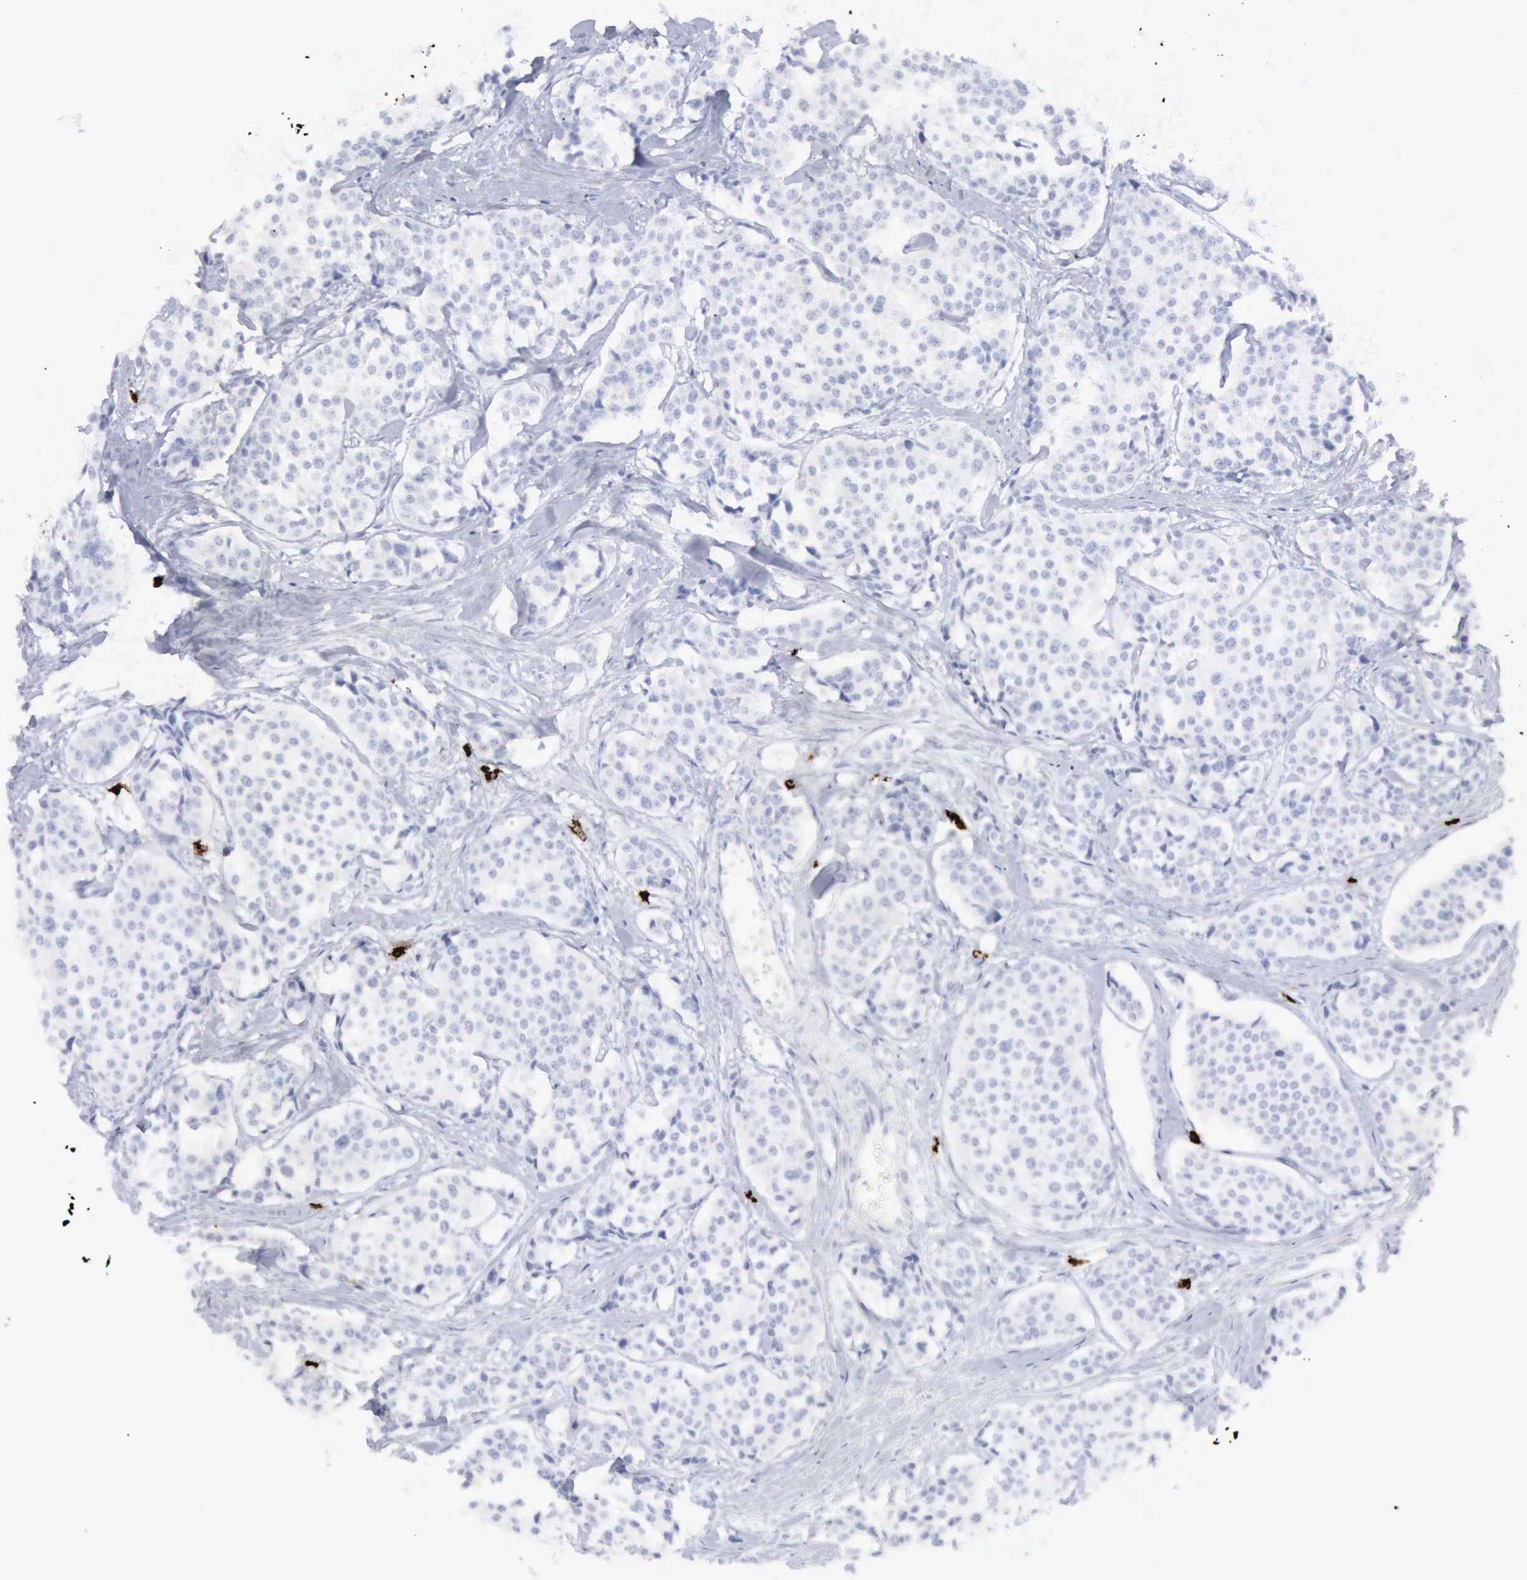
{"staining": {"intensity": "negative", "quantity": "none", "location": "none"}, "tissue": "carcinoid", "cell_type": "Tumor cells", "image_type": "cancer", "snomed": [{"axis": "morphology", "description": "Carcinoid, malignant, NOS"}, {"axis": "topography", "description": "Small intestine"}], "caption": "Carcinoid stained for a protein using immunohistochemistry (IHC) exhibits no expression tumor cells.", "gene": "CMA1", "patient": {"sex": "male", "age": 60}}